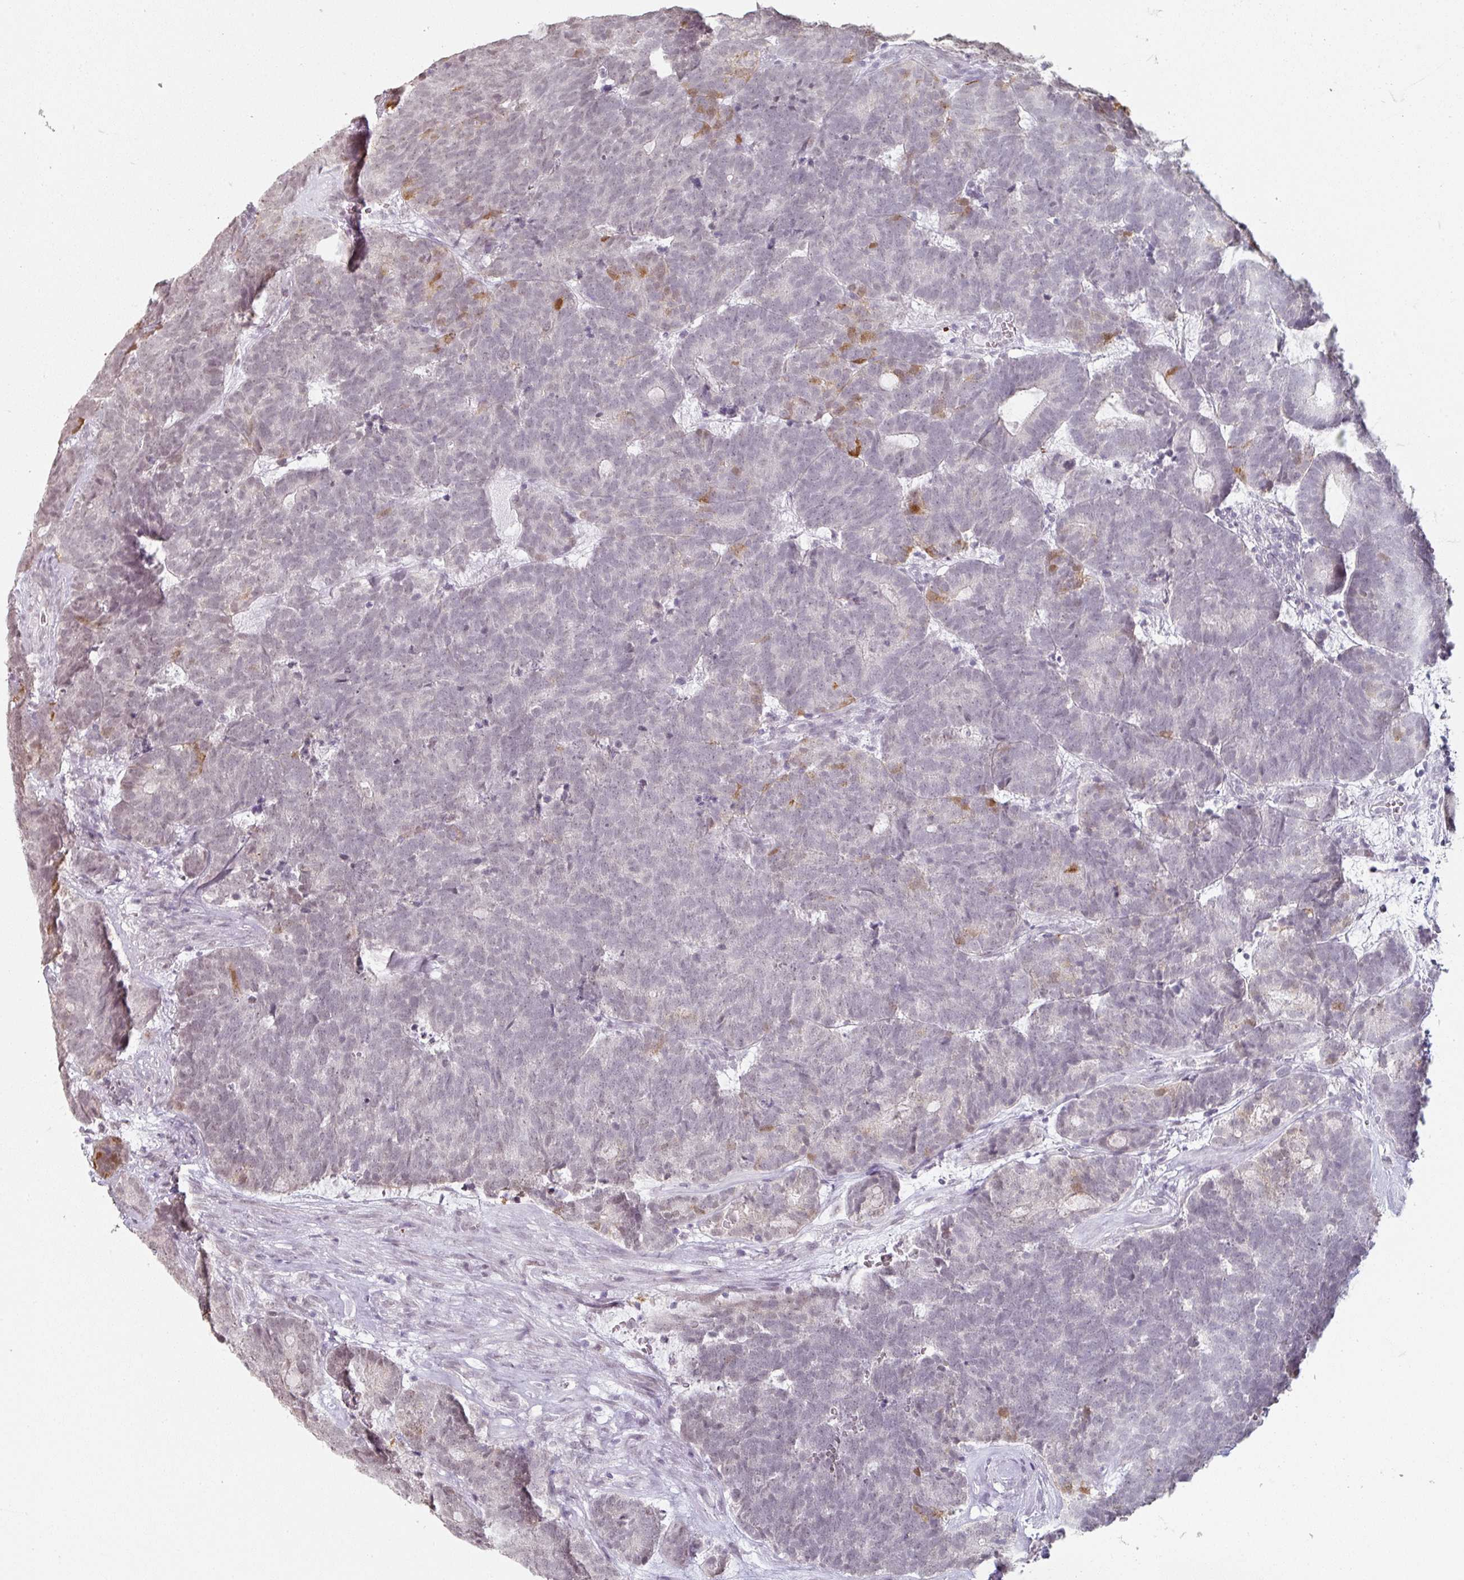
{"staining": {"intensity": "moderate", "quantity": "<25%", "location": "cytoplasmic/membranous"}, "tissue": "head and neck cancer", "cell_type": "Tumor cells", "image_type": "cancer", "snomed": [{"axis": "morphology", "description": "Adenocarcinoma, NOS"}, {"axis": "topography", "description": "Head-Neck"}], "caption": "DAB immunohistochemical staining of head and neck cancer demonstrates moderate cytoplasmic/membranous protein expression in approximately <25% of tumor cells.", "gene": "SPRR1A", "patient": {"sex": "female", "age": 81}}